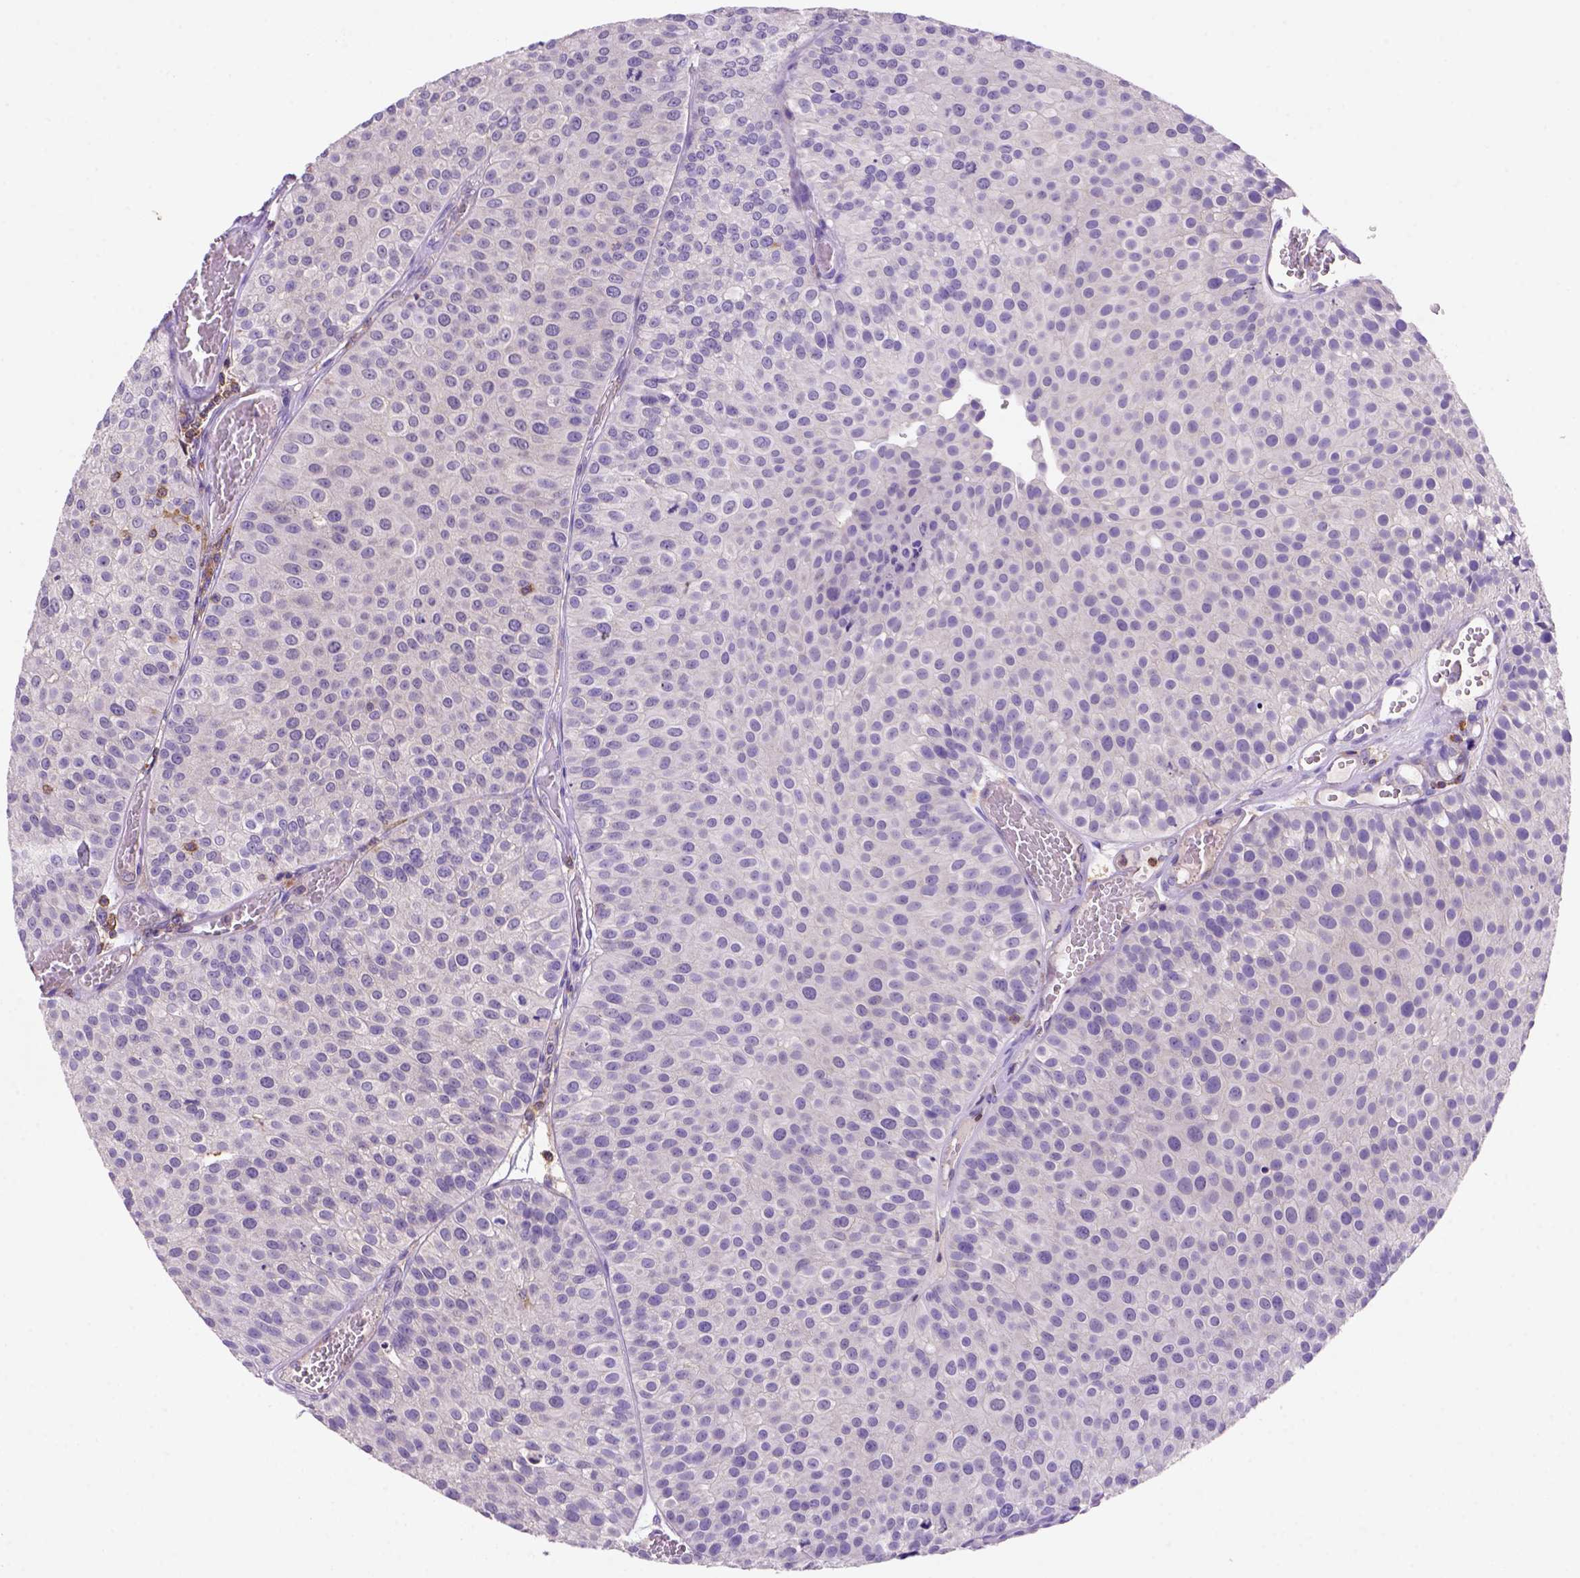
{"staining": {"intensity": "negative", "quantity": "none", "location": "none"}, "tissue": "urothelial cancer", "cell_type": "Tumor cells", "image_type": "cancer", "snomed": [{"axis": "morphology", "description": "Urothelial carcinoma, Low grade"}, {"axis": "topography", "description": "Urinary bladder"}], "caption": "Immunohistochemical staining of human low-grade urothelial carcinoma displays no significant positivity in tumor cells. (IHC, brightfield microscopy, high magnification).", "gene": "INPP5D", "patient": {"sex": "female", "age": 87}}